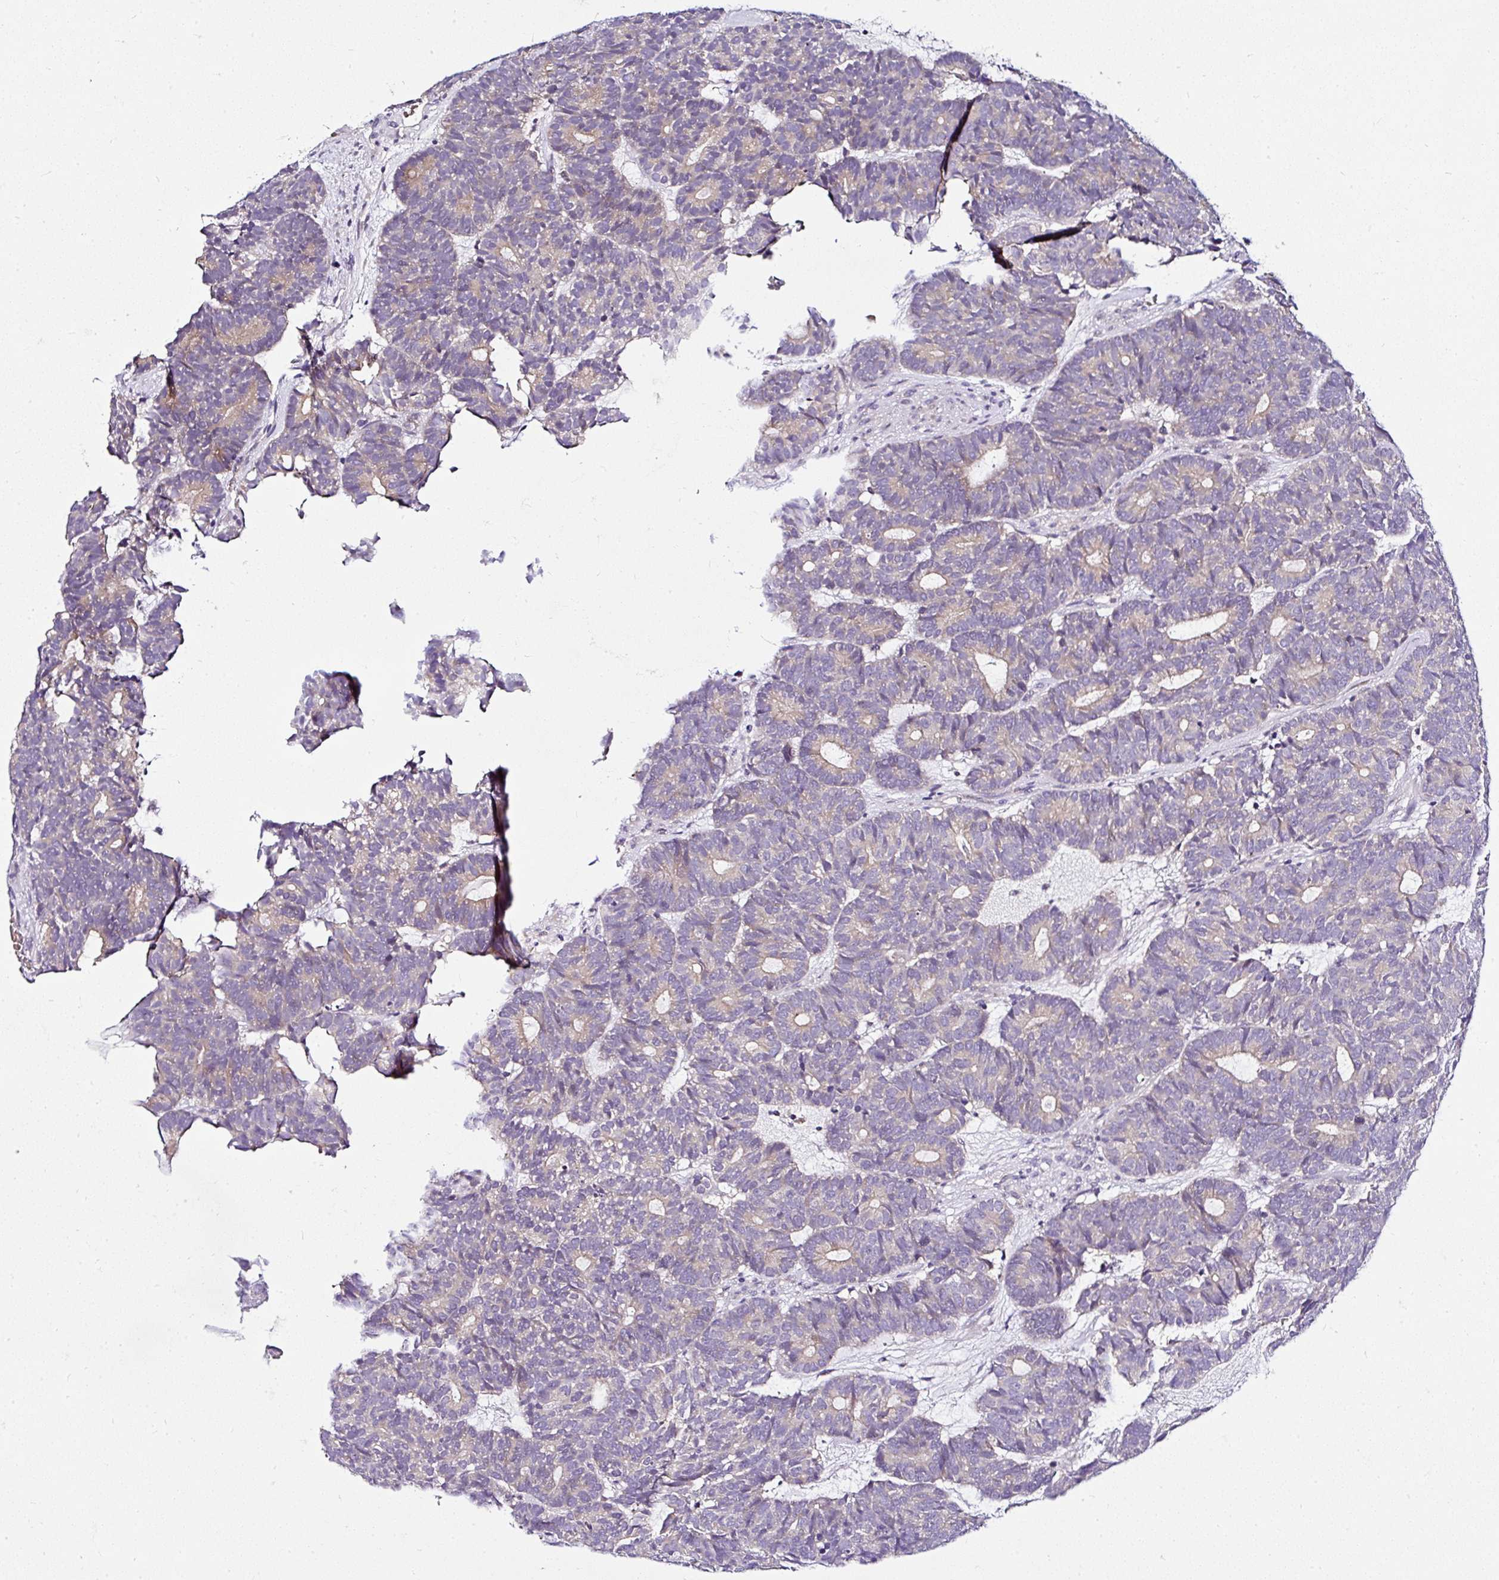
{"staining": {"intensity": "weak", "quantity": "<25%", "location": "cytoplasmic/membranous"}, "tissue": "head and neck cancer", "cell_type": "Tumor cells", "image_type": "cancer", "snomed": [{"axis": "morphology", "description": "Adenocarcinoma, NOS"}, {"axis": "topography", "description": "Head-Neck"}], "caption": "DAB immunohistochemical staining of head and neck cancer (adenocarcinoma) demonstrates no significant positivity in tumor cells. (IHC, brightfield microscopy, high magnification).", "gene": "DEPDC5", "patient": {"sex": "female", "age": 81}}